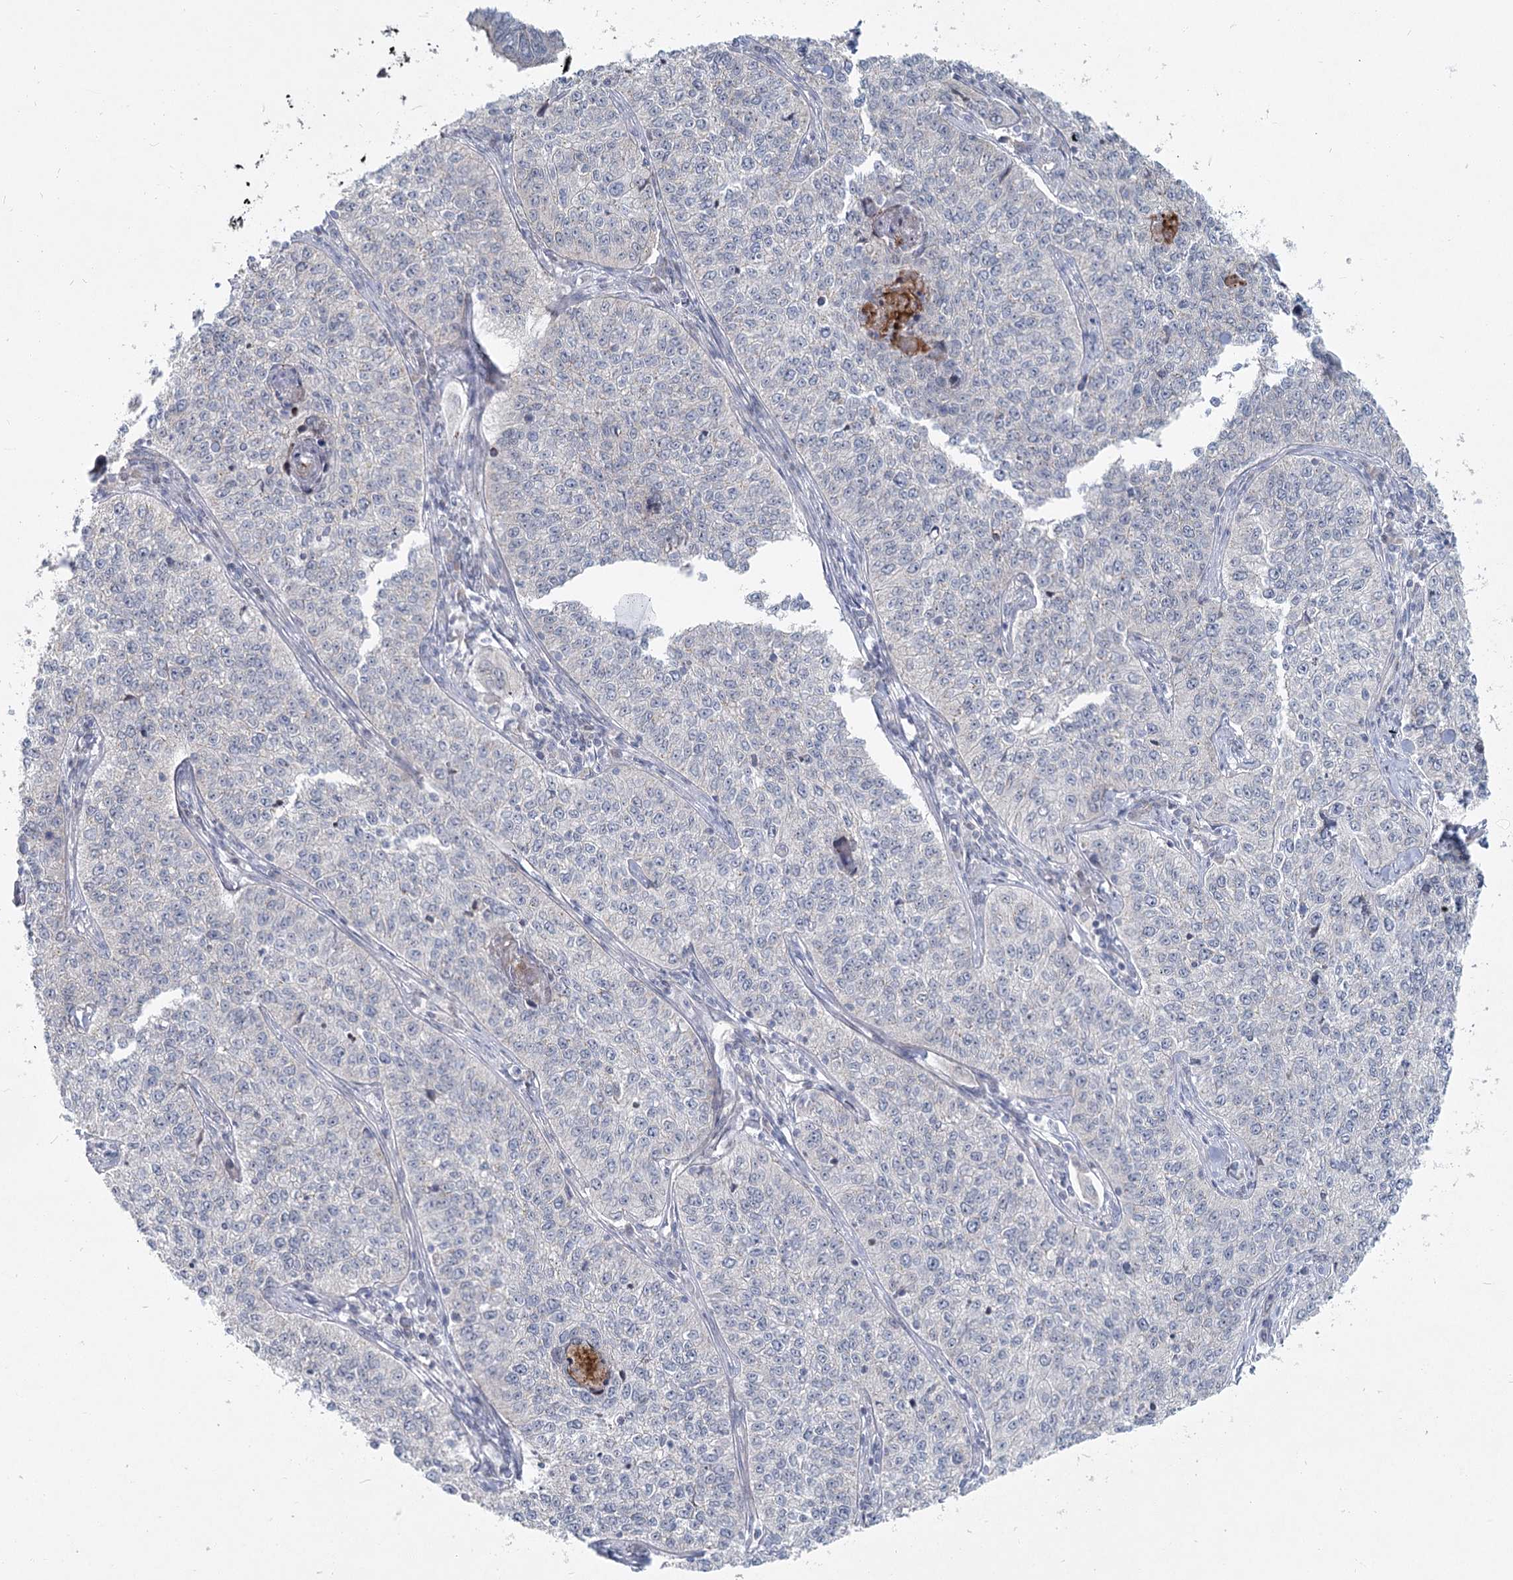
{"staining": {"intensity": "negative", "quantity": "none", "location": "none"}, "tissue": "cervical cancer", "cell_type": "Tumor cells", "image_type": "cancer", "snomed": [{"axis": "morphology", "description": "Squamous cell carcinoma, NOS"}, {"axis": "topography", "description": "Cervix"}], "caption": "Immunohistochemistry photomicrograph of neoplastic tissue: cervical squamous cell carcinoma stained with DAB (3,3'-diaminobenzidine) demonstrates no significant protein positivity in tumor cells.", "gene": "SPINK13", "patient": {"sex": "female", "age": 35}}